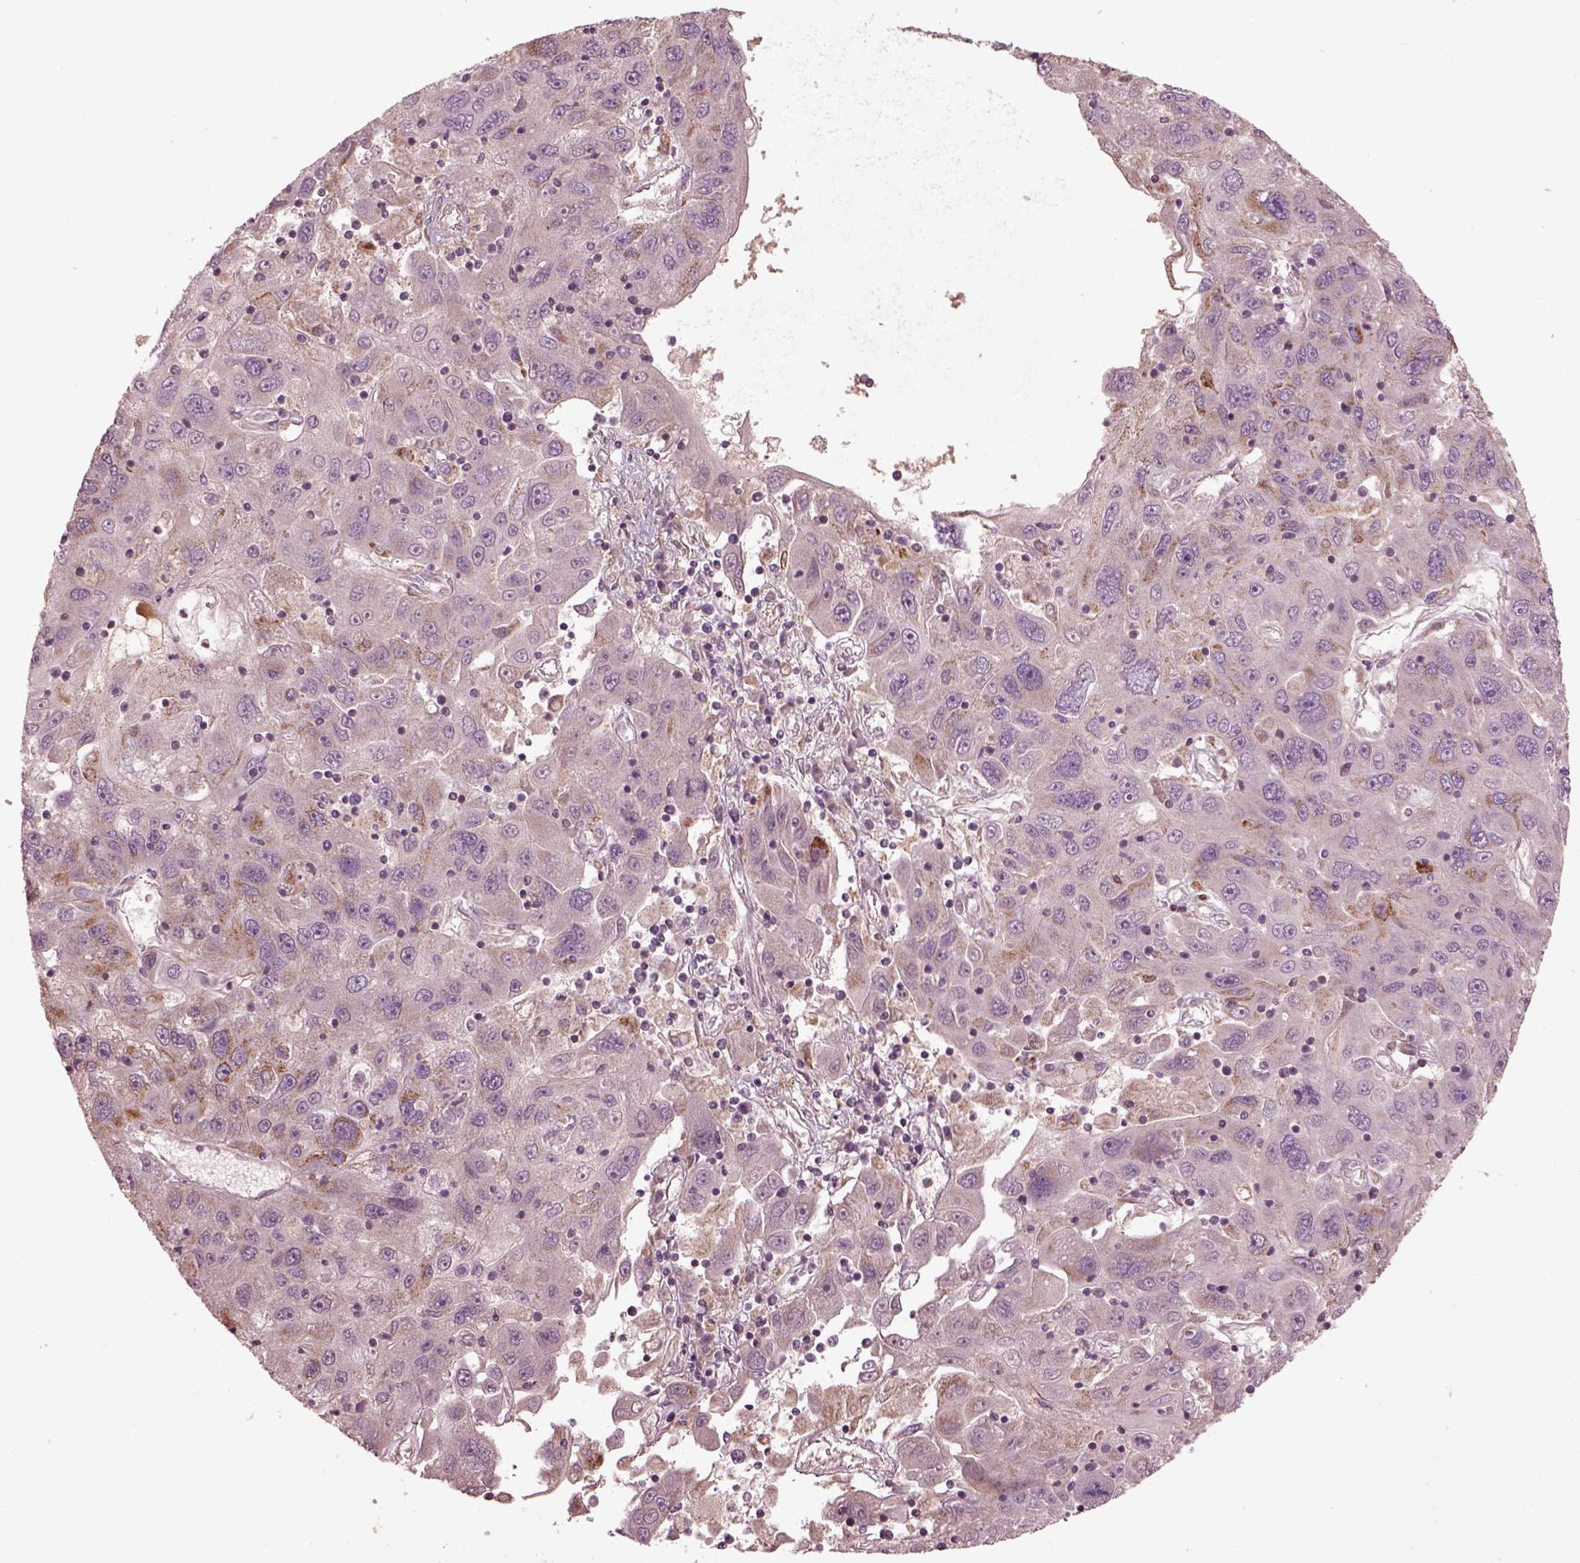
{"staining": {"intensity": "moderate", "quantity": "<25%", "location": "cytoplasmic/membranous"}, "tissue": "stomach cancer", "cell_type": "Tumor cells", "image_type": "cancer", "snomed": [{"axis": "morphology", "description": "Adenocarcinoma, NOS"}, {"axis": "topography", "description": "Stomach"}], "caption": "Human adenocarcinoma (stomach) stained with a brown dye exhibits moderate cytoplasmic/membranous positive expression in about <25% of tumor cells.", "gene": "TMEM254", "patient": {"sex": "male", "age": 56}}